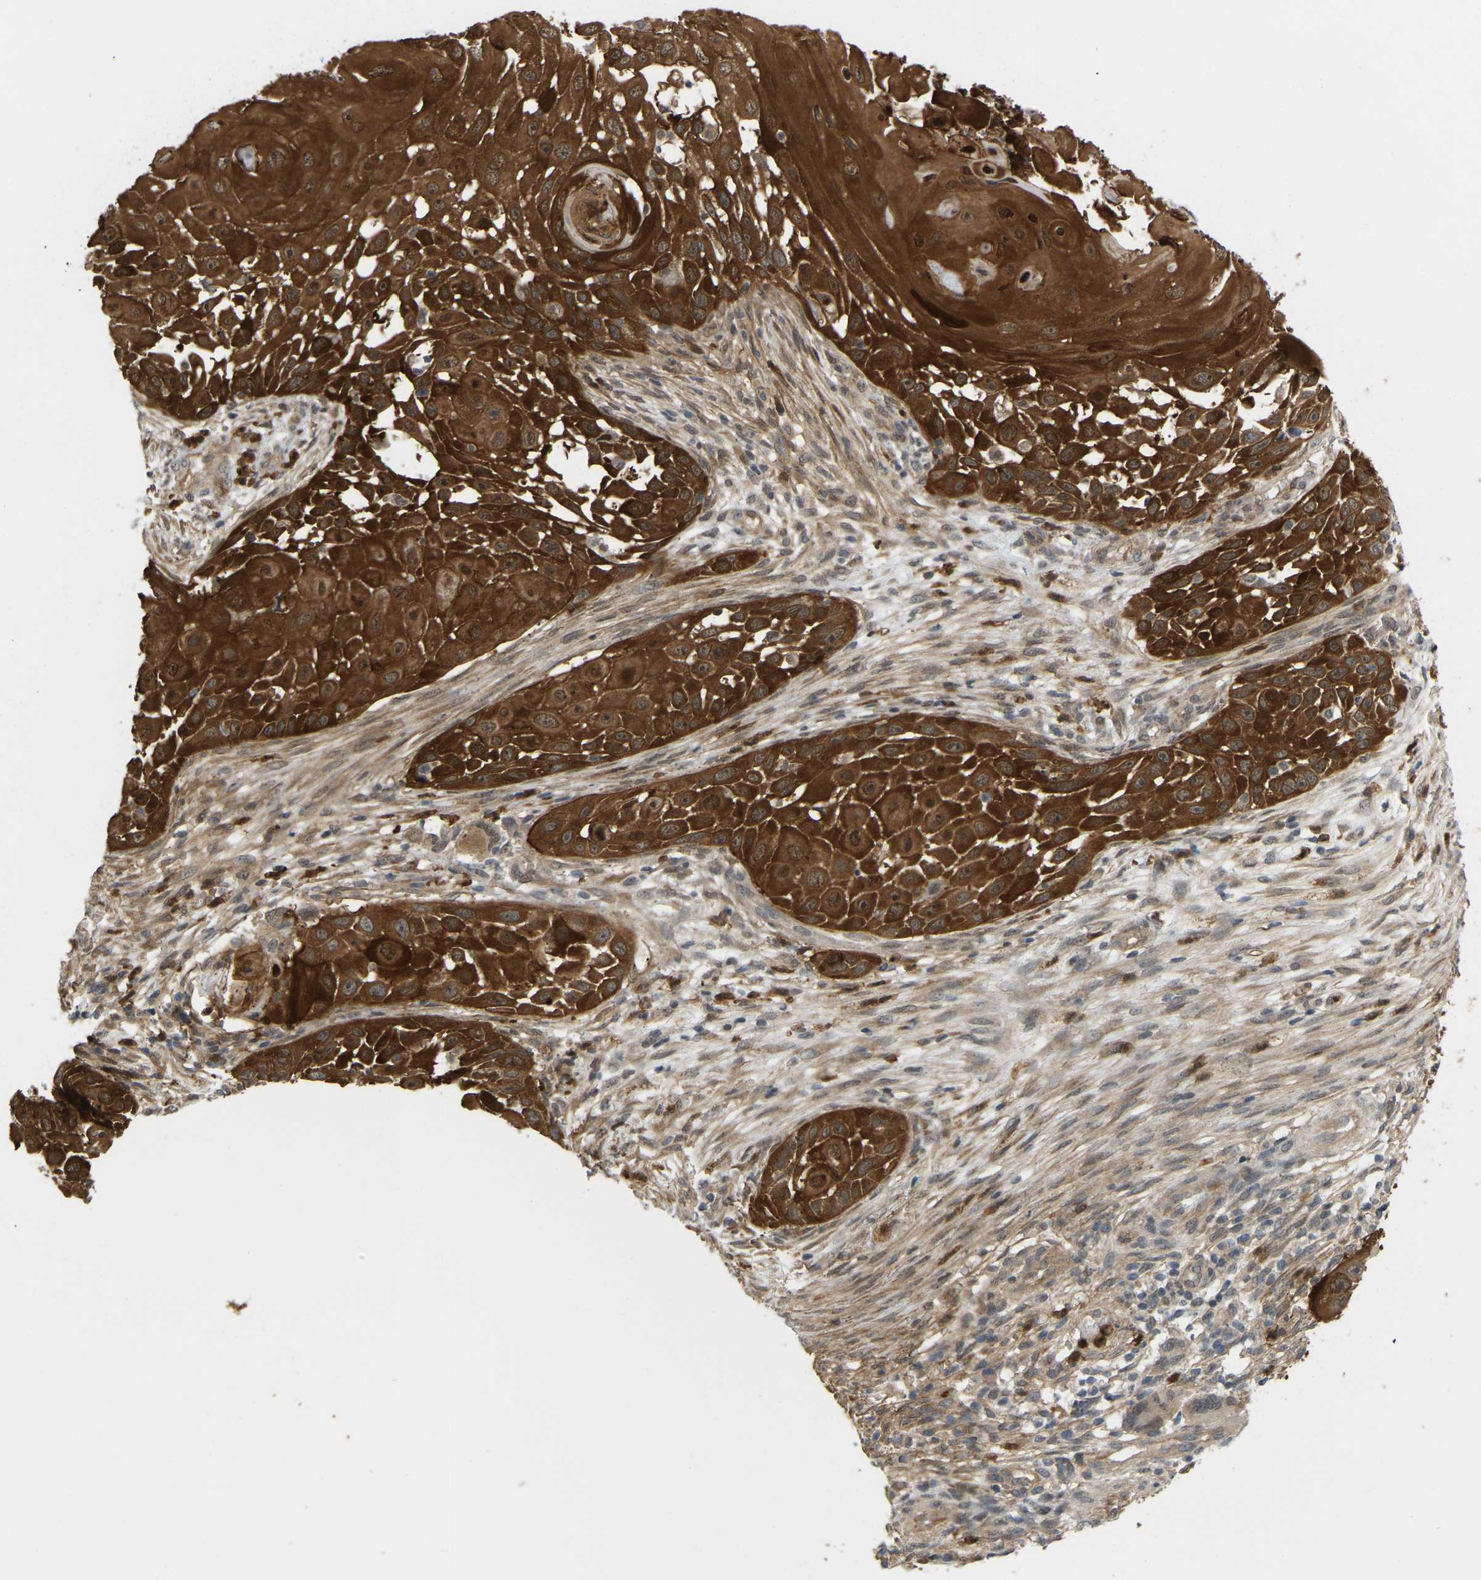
{"staining": {"intensity": "strong", "quantity": ">75%", "location": "cytoplasmic/membranous"}, "tissue": "skin cancer", "cell_type": "Tumor cells", "image_type": "cancer", "snomed": [{"axis": "morphology", "description": "Squamous cell carcinoma, NOS"}, {"axis": "topography", "description": "Skin"}], "caption": "Human squamous cell carcinoma (skin) stained for a protein (brown) exhibits strong cytoplasmic/membranous positive expression in about >75% of tumor cells.", "gene": "SERPINB5", "patient": {"sex": "female", "age": 44}}